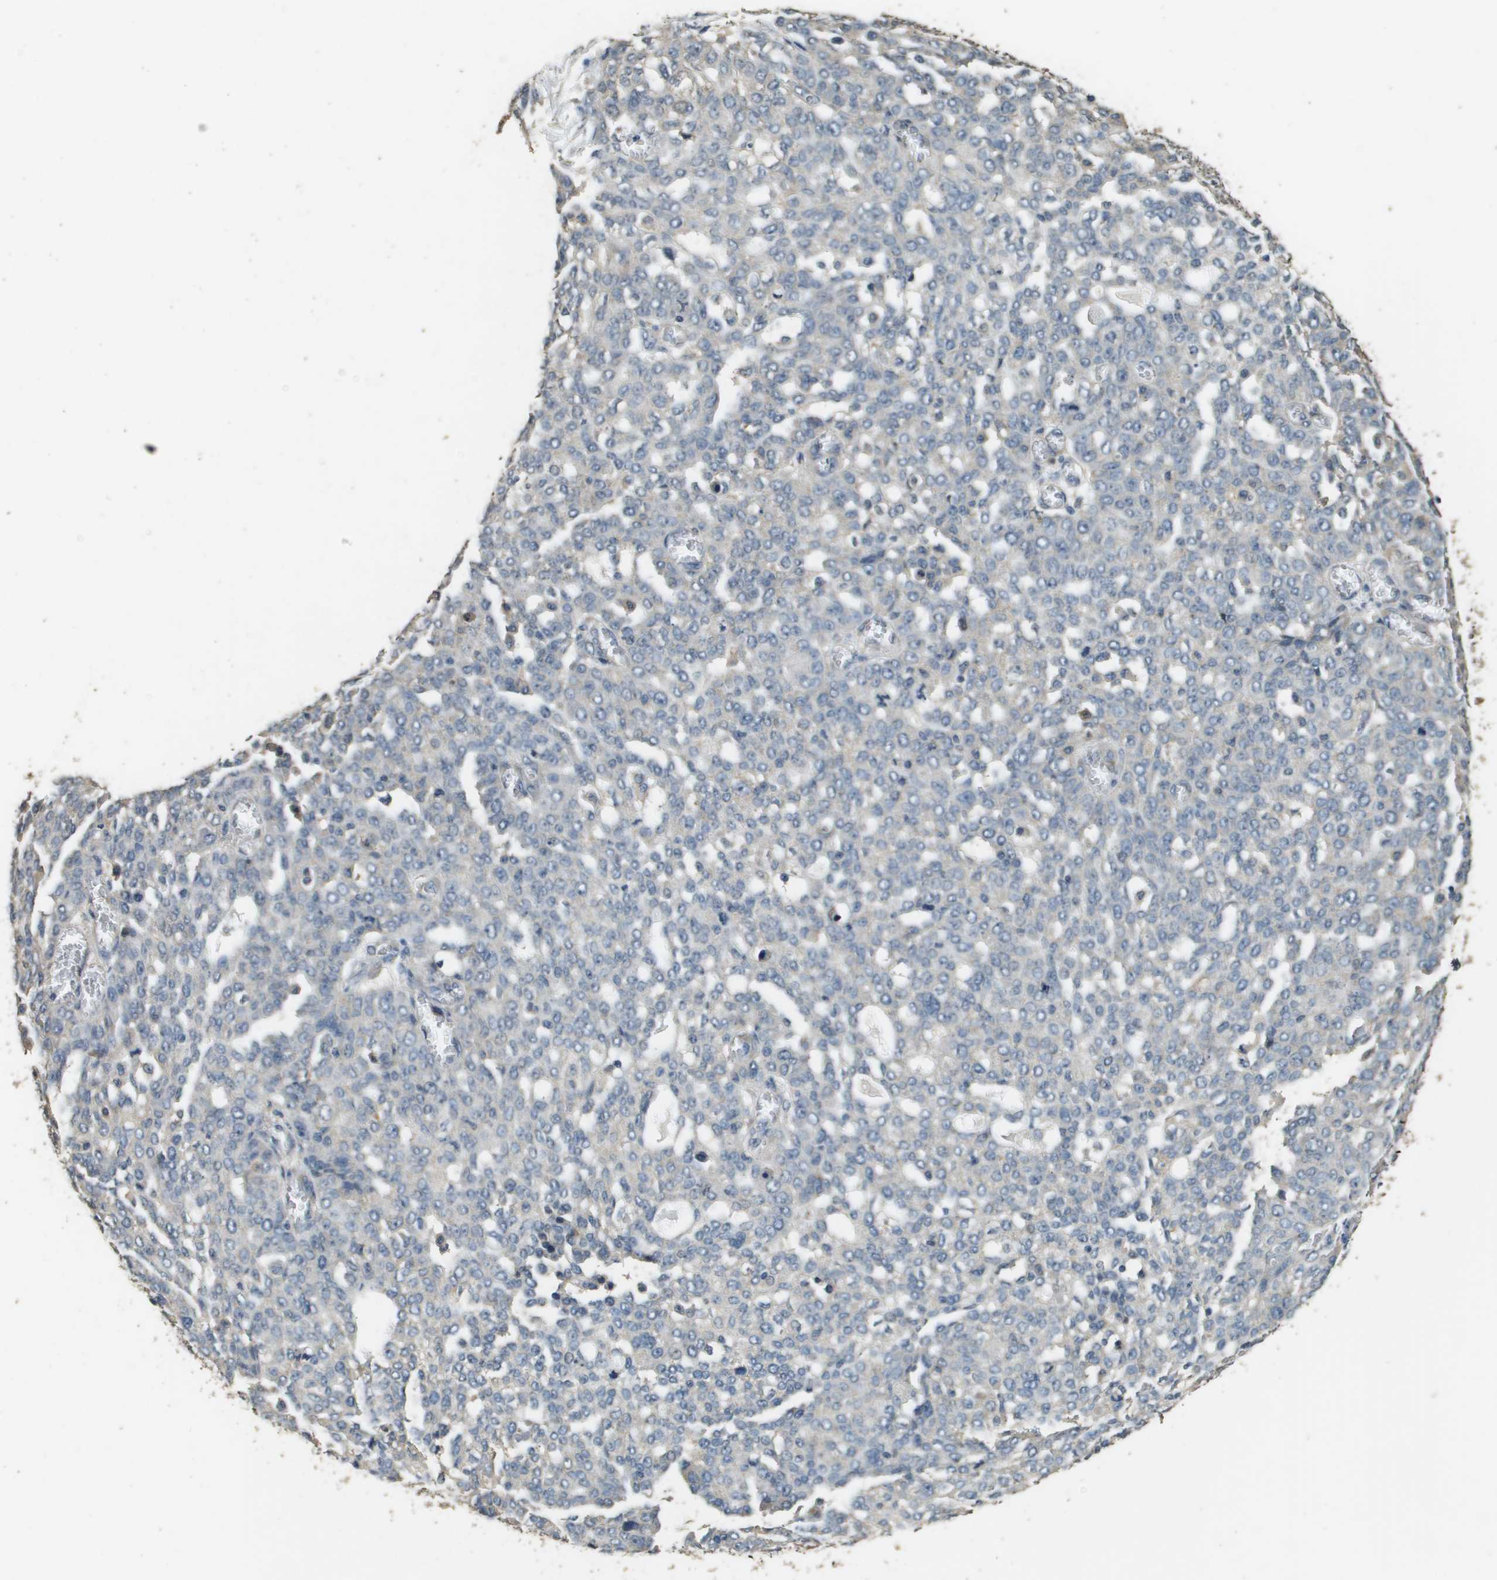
{"staining": {"intensity": "negative", "quantity": "none", "location": "none"}, "tissue": "ovarian cancer", "cell_type": "Tumor cells", "image_type": "cancer", "snomed": [{"axis": "morphology", "description": "Cystadenocarcinoma, serous, NOS"}, {"axis": "topography", "description": "Soft tissue"}, {"axis": "topography", "description": "Ovary"}], "caption": "High power microscopy image of an immunohistochemistry image of ovarian serous cystadenocarcinoma, revealing no significant expression in tumor cells. Brightfield microscopy of immunohistochemistry (IHC) stained with DAB (brown) and hematoxylin (blue), captured at high magnification.", "gene": "RAB6B", "patient": {"sex": "female", "age": 57}}